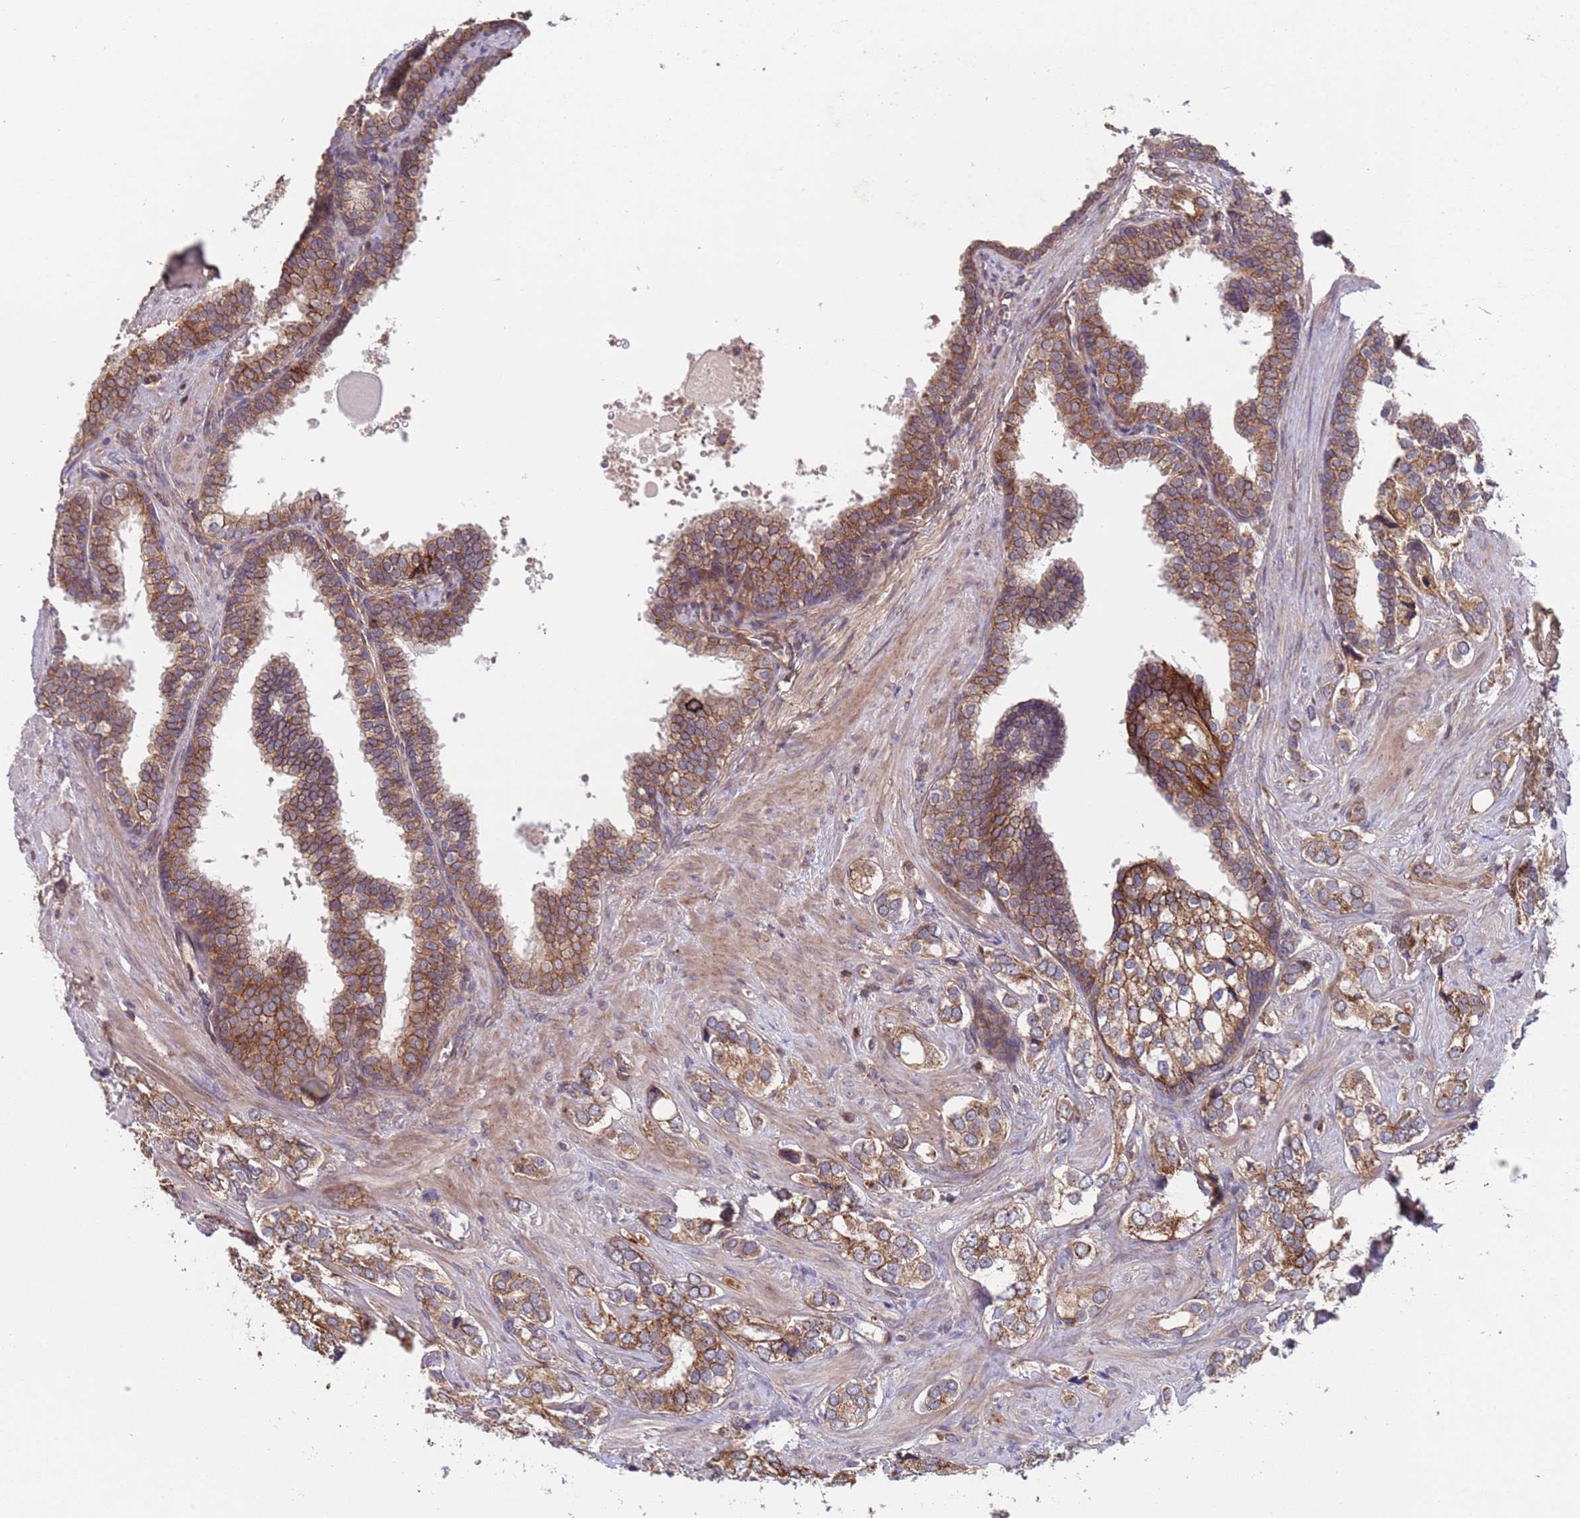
{"staining": {"intensity": "moderate", "quantity": ">75%", "location": "cytoplasmic/membranous"}, "tissue": "prostate cancer", "cell_type": "Tumor cells", "image_type": "cancer", "snomed": [{"axis": "morphology", "description": "Adenocarcinoma, High grade"}, {"axis": "topography", "description": "Prostate"}], "caption": "Prostate cancer stained for a protein (brown) exhibits moderate cytoplasmic/membranous positive staining in about >75% of tumor cells.", "gene": "ACAD8", "patient": {"sex": "male", "age": 66}}